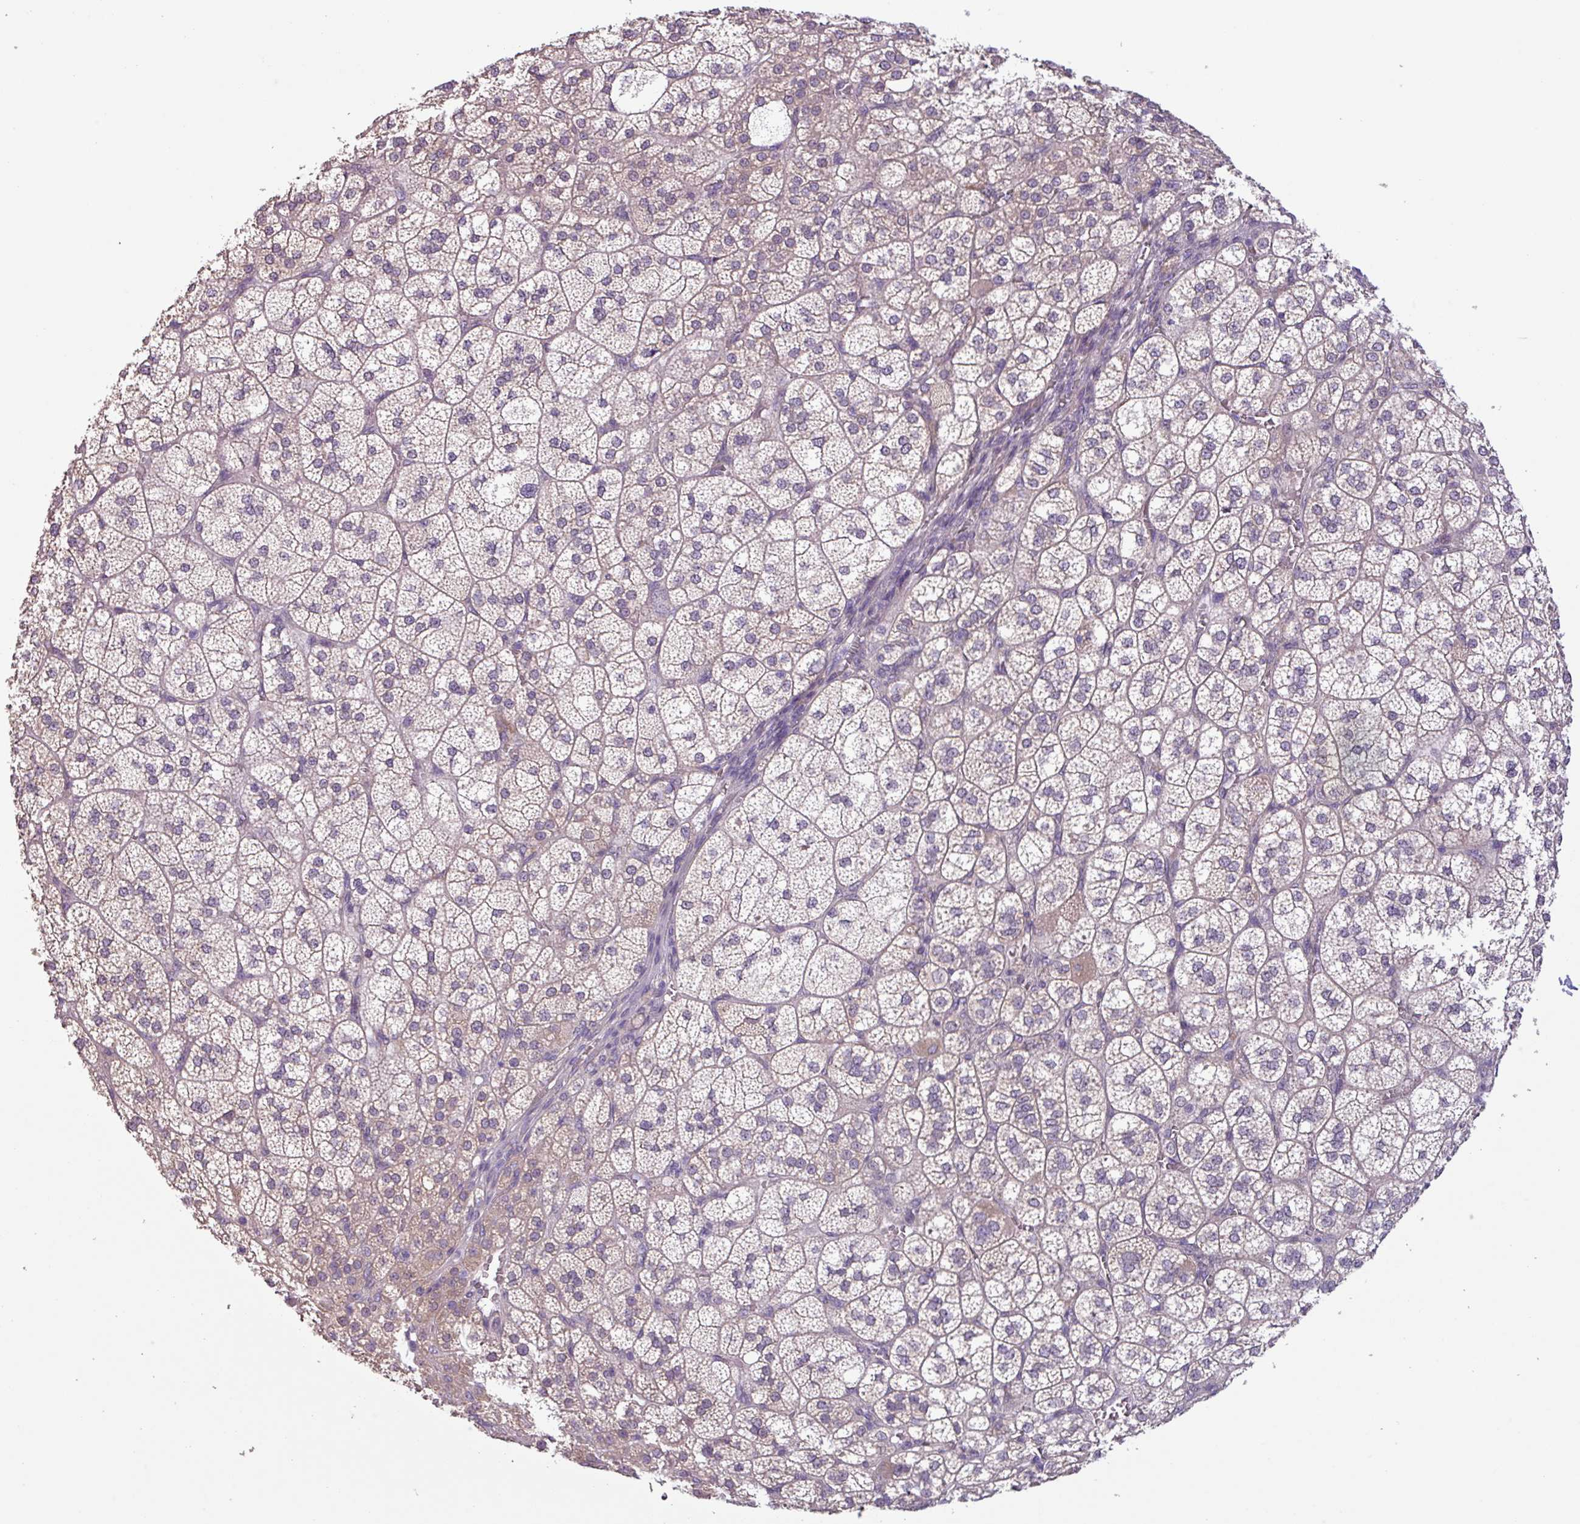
{"staining": {"intensity": "moderate", "quantity": "25%-75%", "location": "cytoplasmic/membranous"}, "tissue": "adrenal gland", "cell_type": "Glandular cells", "image_type": "normal", "snomed": [{"axis": "morphology", "description": "Normal tissue, NOS"}, {"axis": "topography", "description": "Adrenal gland"}], "caption": "Immunohistochemical staining of normal adrenal gland displays 25%-75% levels of moderate cytoplasmic/membranous protein expression in about 25%-75% of glandular cells. (brown staining indicates protein expression, while blue staining denotes nuclei).", "gene": "C20orf27", "patient": {"sex": "female", "age": 60}}